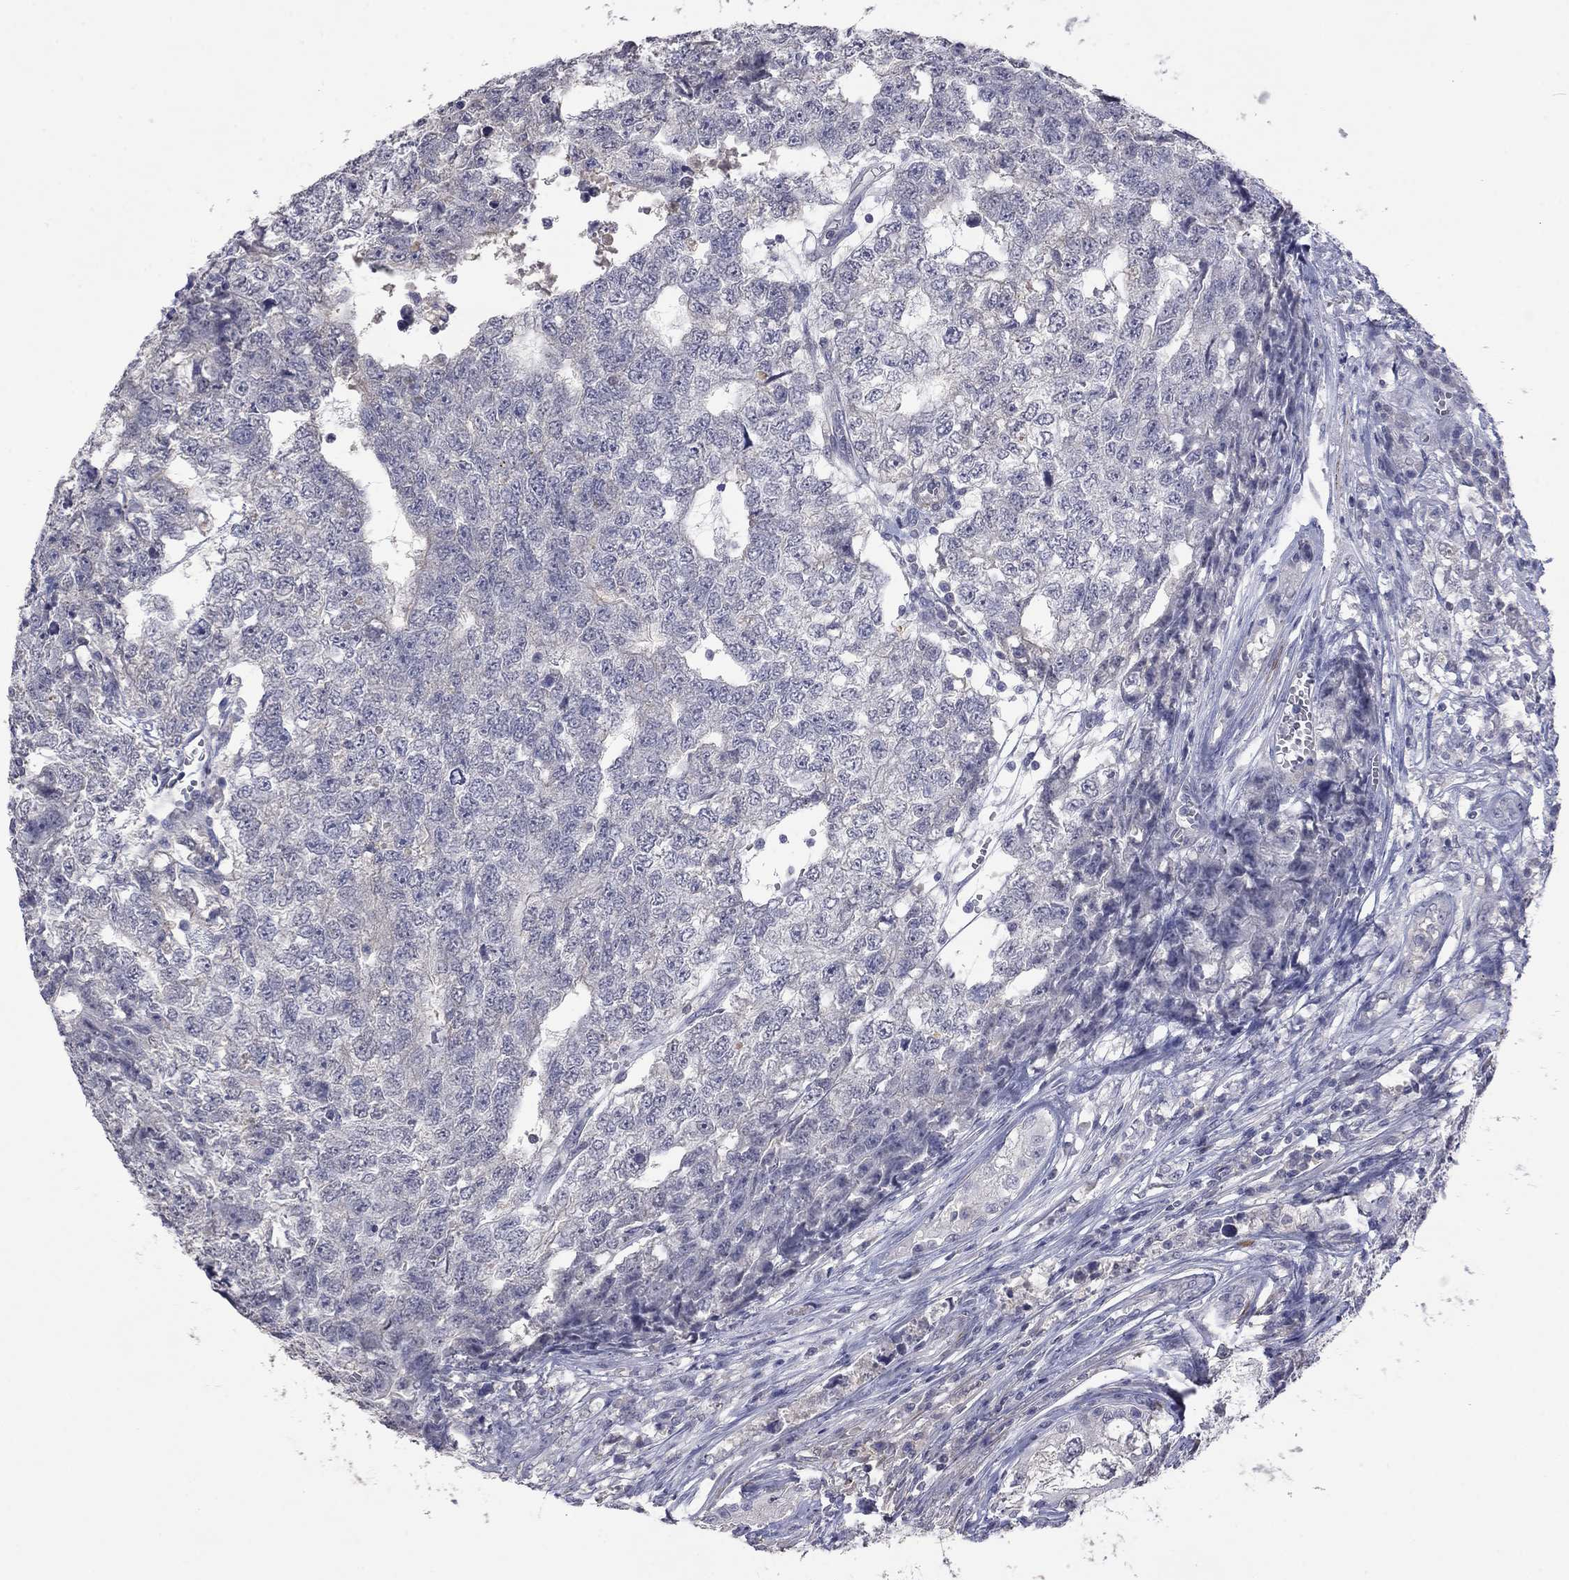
{"staining": {"intensity": "negative", "quantity": "none", "location": "none"}, "tissue": "testis cancer", "cell_type": "Tumor cells", "image_type": "cancer", "snomed": [{"axis": "morphology", "description": "Seminoma, NOS"}, {"axis": "morphology", "description": "Carcinoma, Embryonal, NOS"}, {"axis": "topography", "description": "Testis"}], "caption": "Tumor cells are negative for brown protein staining in testis seminoma. (Brightfield microscopy of DAB (3,3'-diaminobenzidine) immunohistochemistry (IHC) at high magnification).", "gene": "IP6K3", "patient": {"sex": "male", "age": 22}}